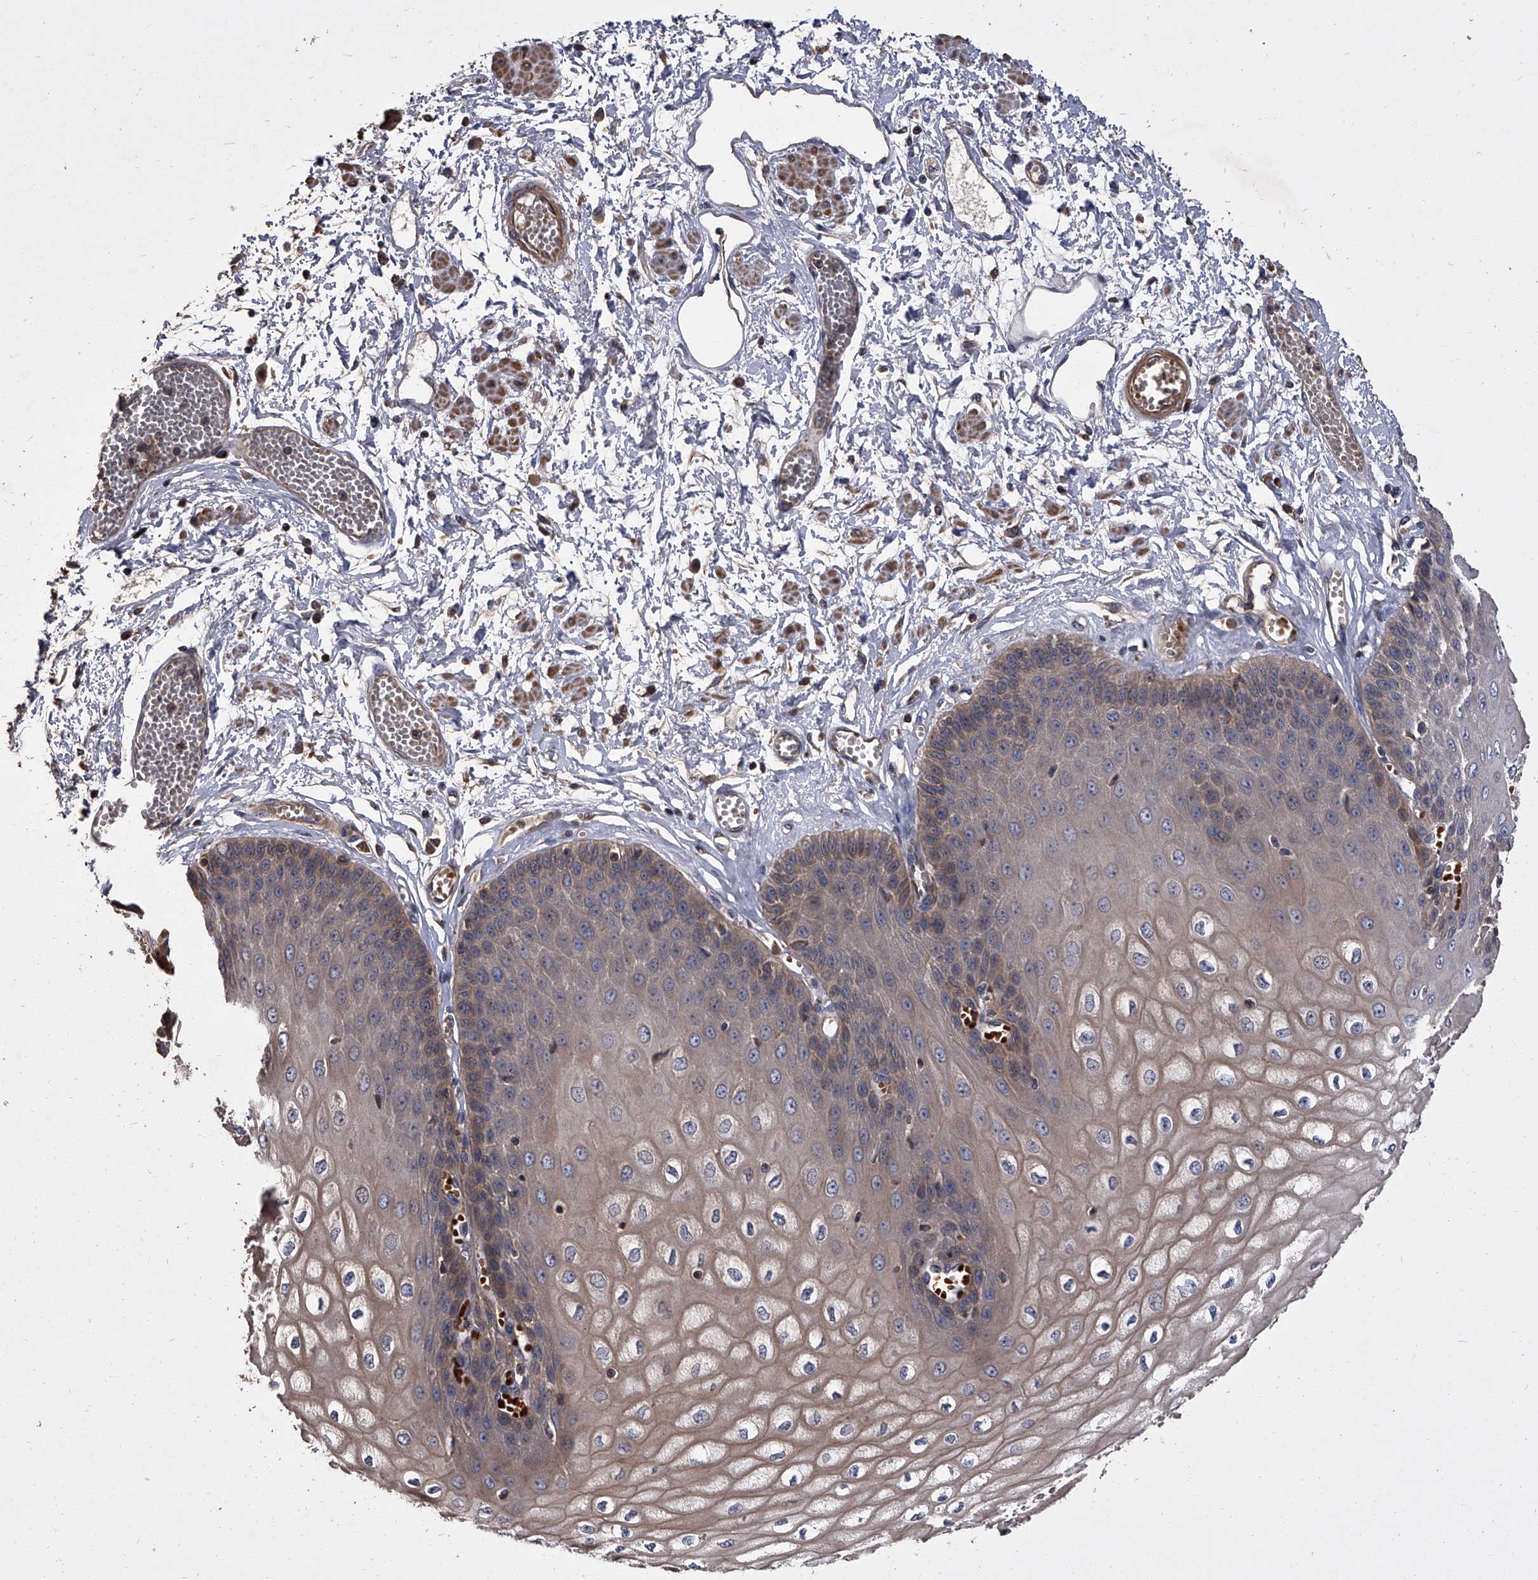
{"staining": {"intensity": "weak", "quantity": ">75%", "location": "cytoplasmic/membranous"}, "tissue": "esophagus", "cell_type": "Squamous epithelial cells", "image_type": "normal", "snomed": [{"axis": "morphology", "description": "Normal tissue, NOS"}, {"axis": "topography", "description": "Esophagus"}], "caption": "Protein expression analysis of normal human esophagus reveals weak cytoplasmic/membranous expression in about >75% of squamous epithelial cells.", "gene": "STK36", "patient": {"sex": "male", "age": 60}}